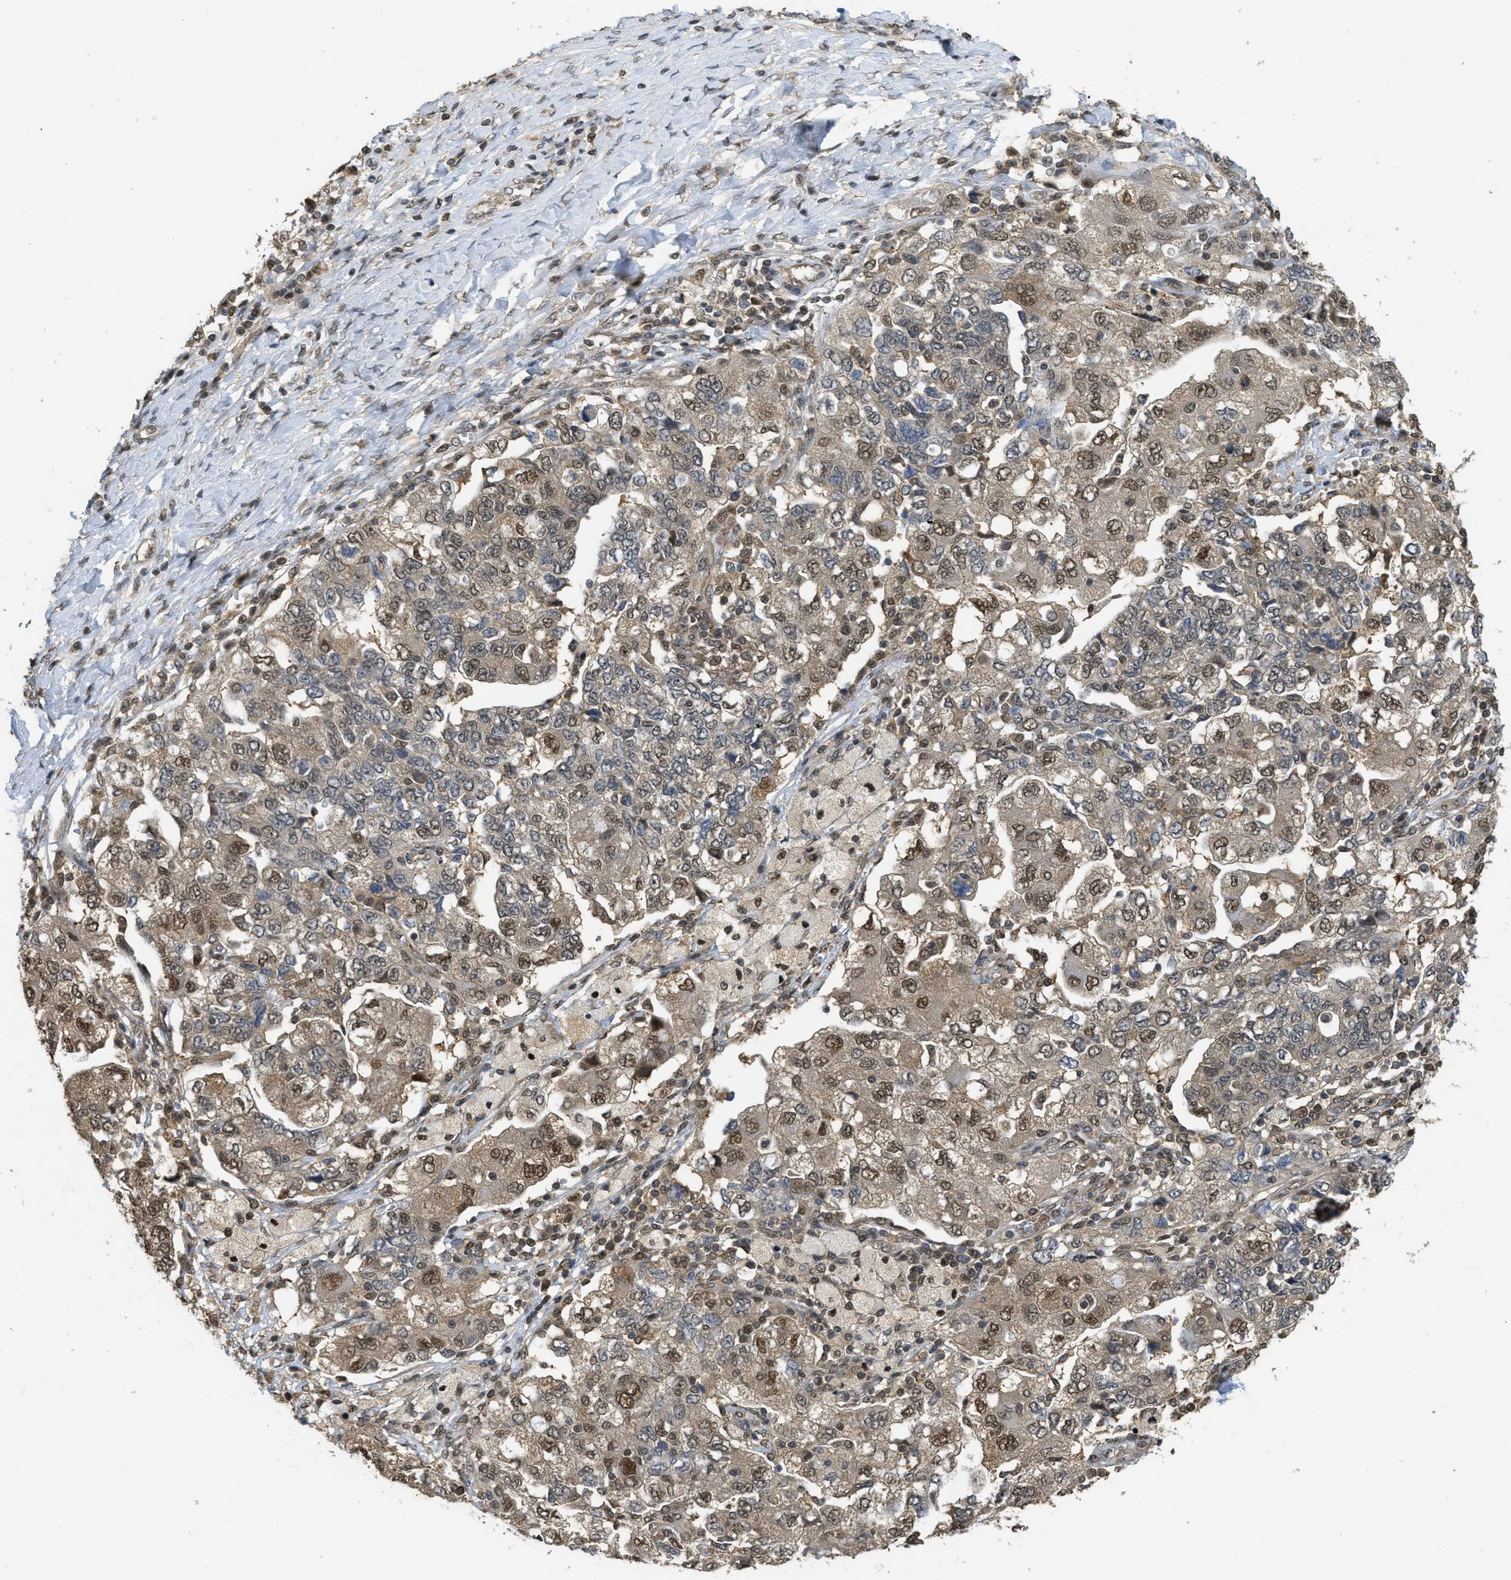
{"staining": {"intensity": "weak", "quantity": ">75%", "location": "nuclear"}, "tissue": "ovarian cancer", "cell_type": "Tumor cells", "image_type": "cancer", "snomed": [{"axis": "morphology", "description": "Carcinoma, NOS"}, {"axis": "morphology", "description": "Cystadenocarcinoma, serous, NOS"}, {"axis": "topography", "description": "Ovary"}], "caption": "Immunohistochemical staining of ovarian cancer exhibits low levels of weak nuclear protein positivity in approximately >75% of tumor cells.", "gene": "PSMC5", "patient": {"sex": "female", "age": 69}}